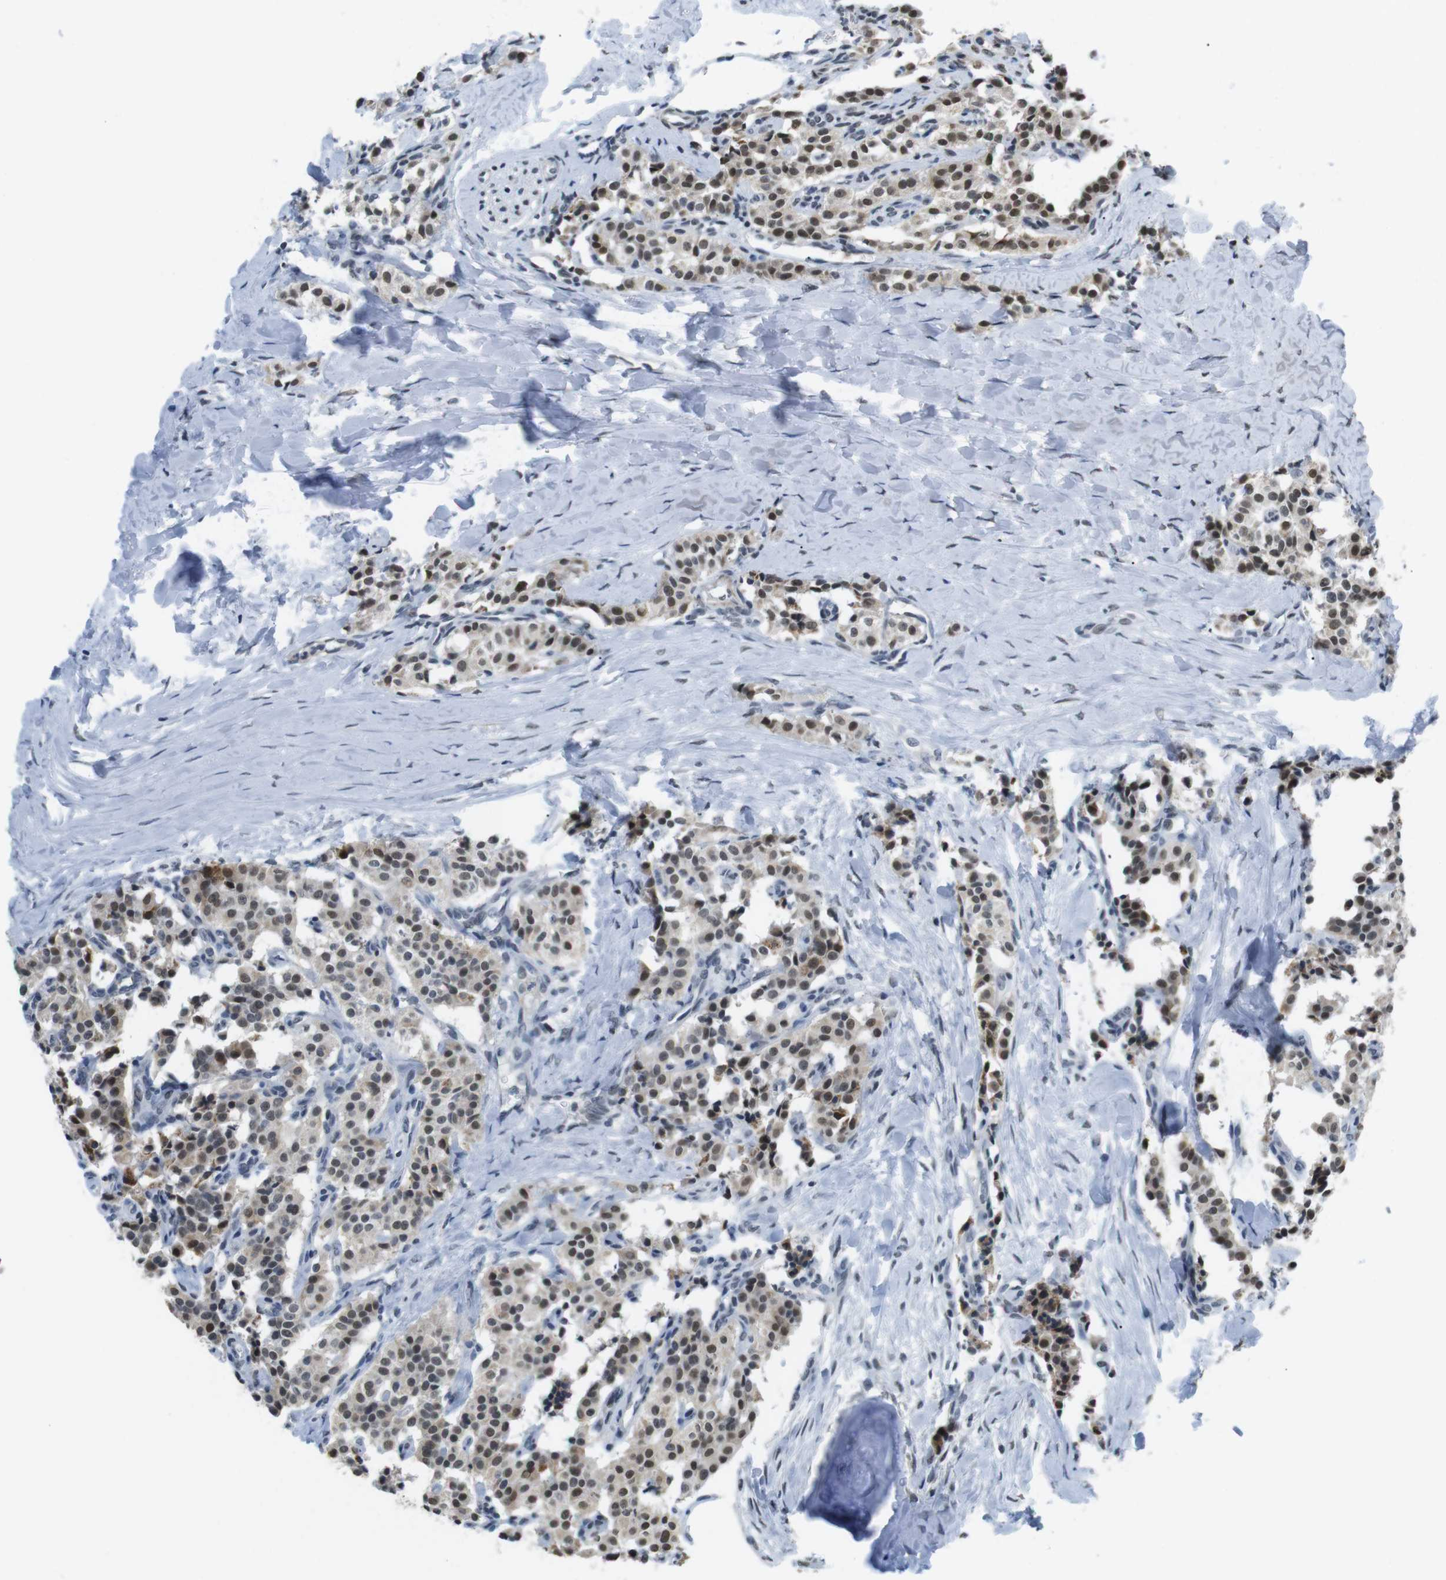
{"staining": {"intensity": "moderate", "quantity": ">75%", "location": "nuclear"}, "tissue": "carcinoid", "cell_type": "Tumor cells", "image_type": "cancer", "snomed": [{"axis": "morphology", "description": "Carcinoid, malignant, NOS"}, {"axis": "topography", "description": "Lung"}], "caption": "A high-resolution histopathology image shows IHC staining of carcinoid, which displays moderate nuclear expression in about >75% of tumor cells. (DAB = brown stain, brightfield microscopy at high magnification).", "gene": "USP7", "patient": {"sex": "male", "age": 30}}